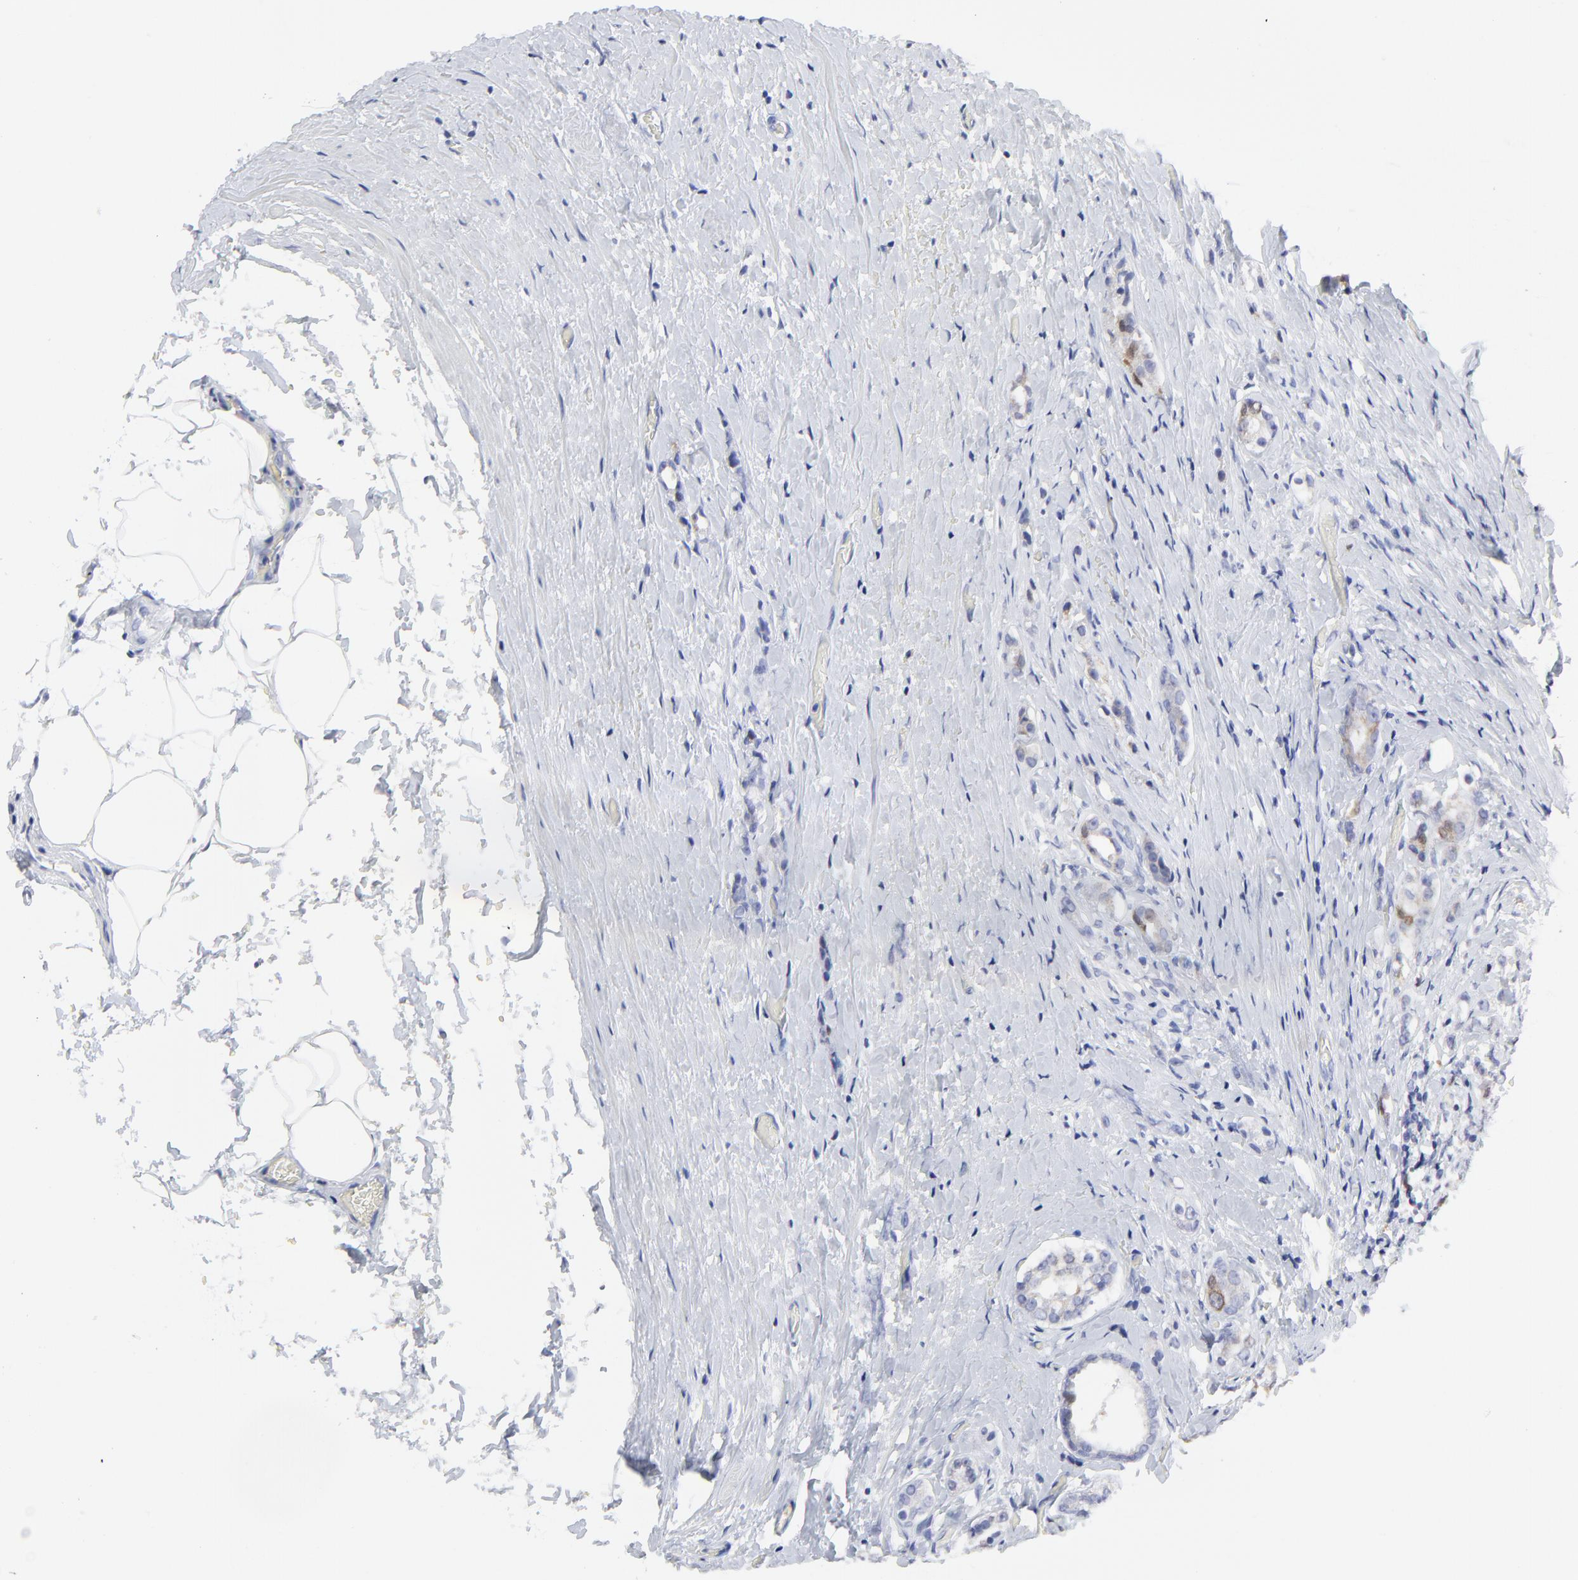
{"staining": {"intensity": "weak", "quantity": "<25%", "location": "cytoplasmic/membranous"}, "tissue": "prostate cancer", "cell_type": "Tumor cells", "image_type": "cancer", "snomed": [{"axis": "morphology", "description": "Adenocarcinoma, Medium grade"}, {"axis": "topography", "description": "Prostate"}], "caption": "Prostate cancer was stained to show a protein in brown. There is no significant staining in tumor cells.", "gene": "NCAPH", "patient": {"sex": "male", "age": 59}}